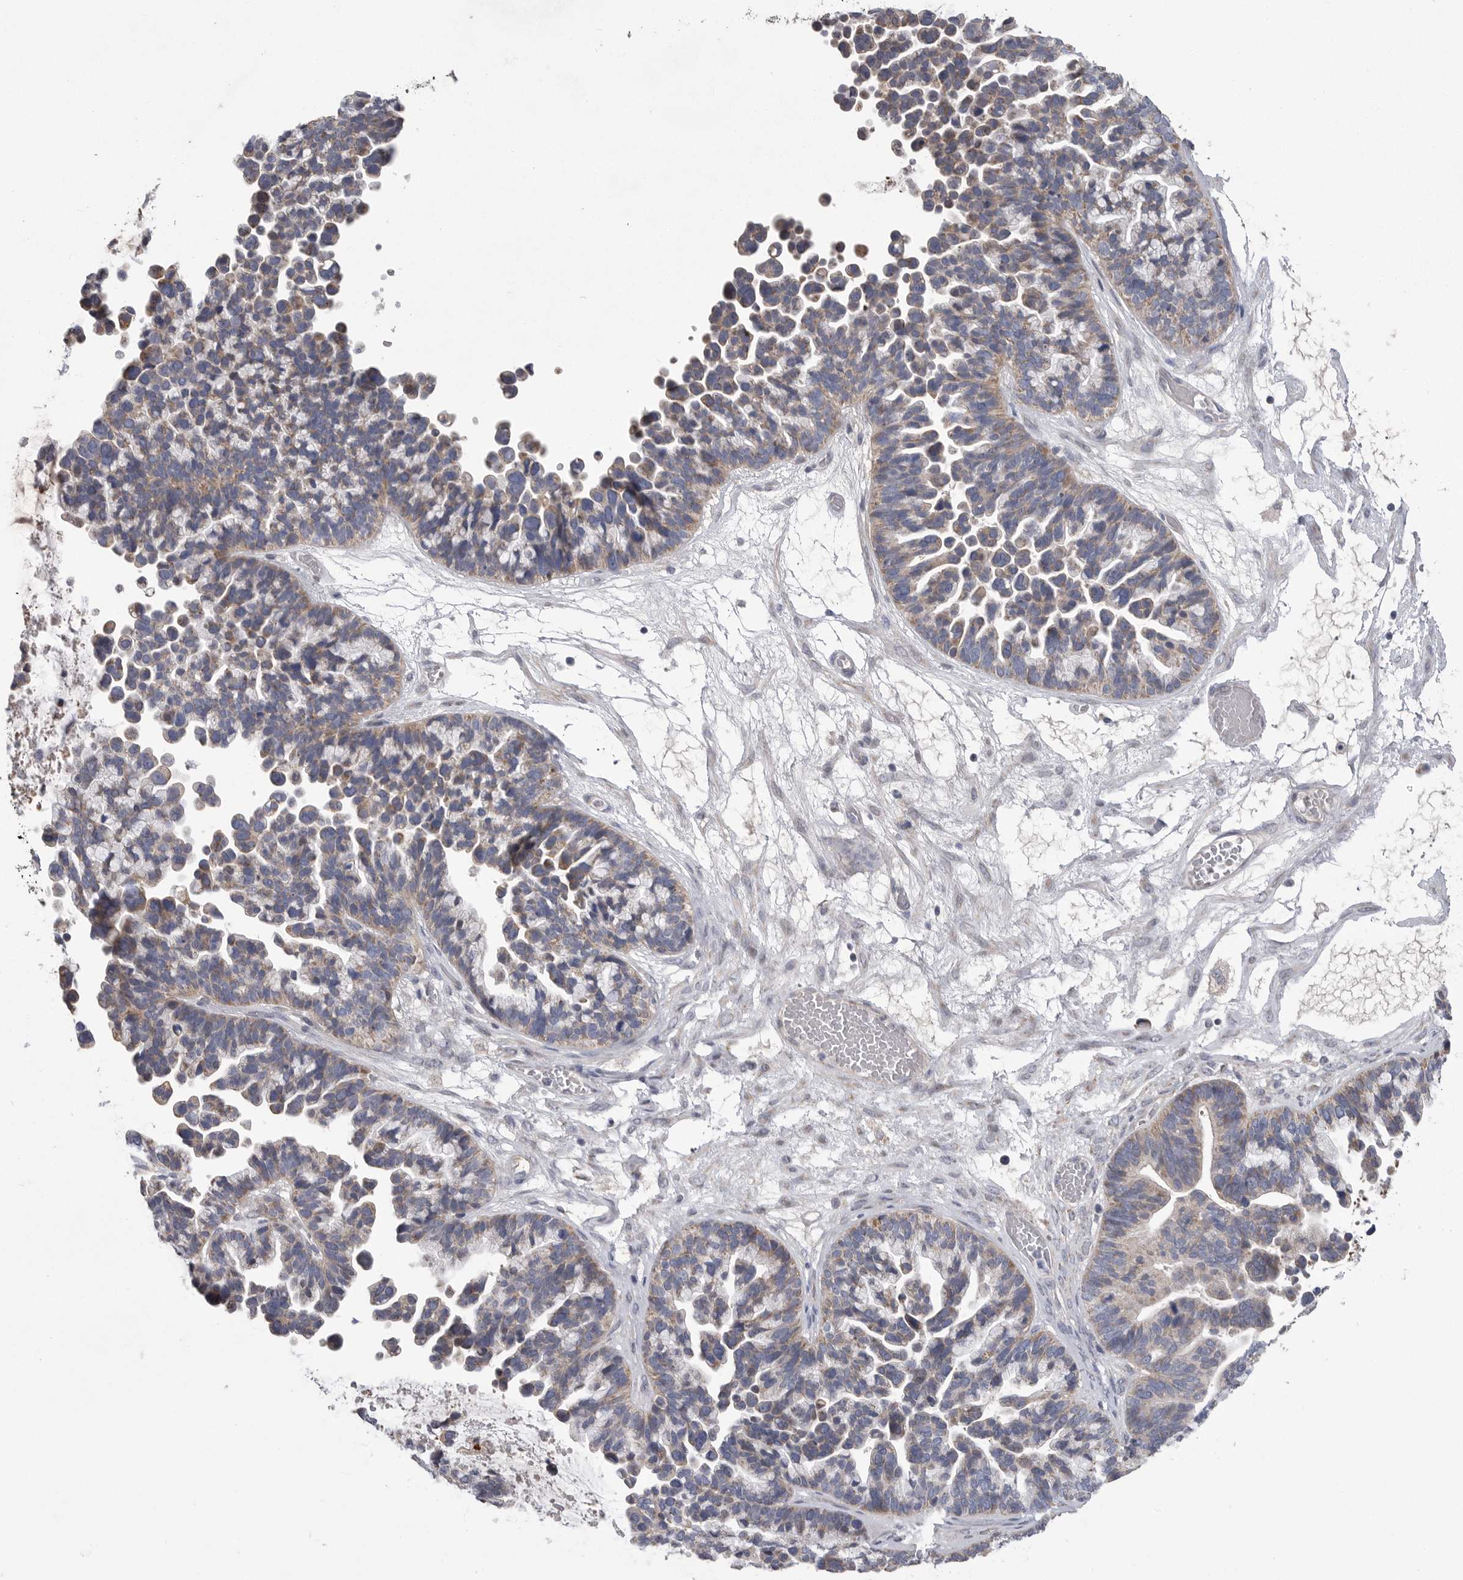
{"staining": {"intensity": "weak", "quantity": "25%-75%", "location": "cytoplasmic/membranous"}, "tissue": "ovarian cancer", "cell_type": "Tumor cells", "image_type": "cancer", "snomed": [{"axis": "morphology", "description": "Cystadenocarcinoma, serous, NOS"}, {"axis": "topography", "description": "Ovary"}], "caption": "Human ovarian cancer (serous cystadenocarcinoma) stained with a protein marker shows weak staining in tumor cells.", "gene": "CRP", "patient": {"sex": "female", "age": 56}}